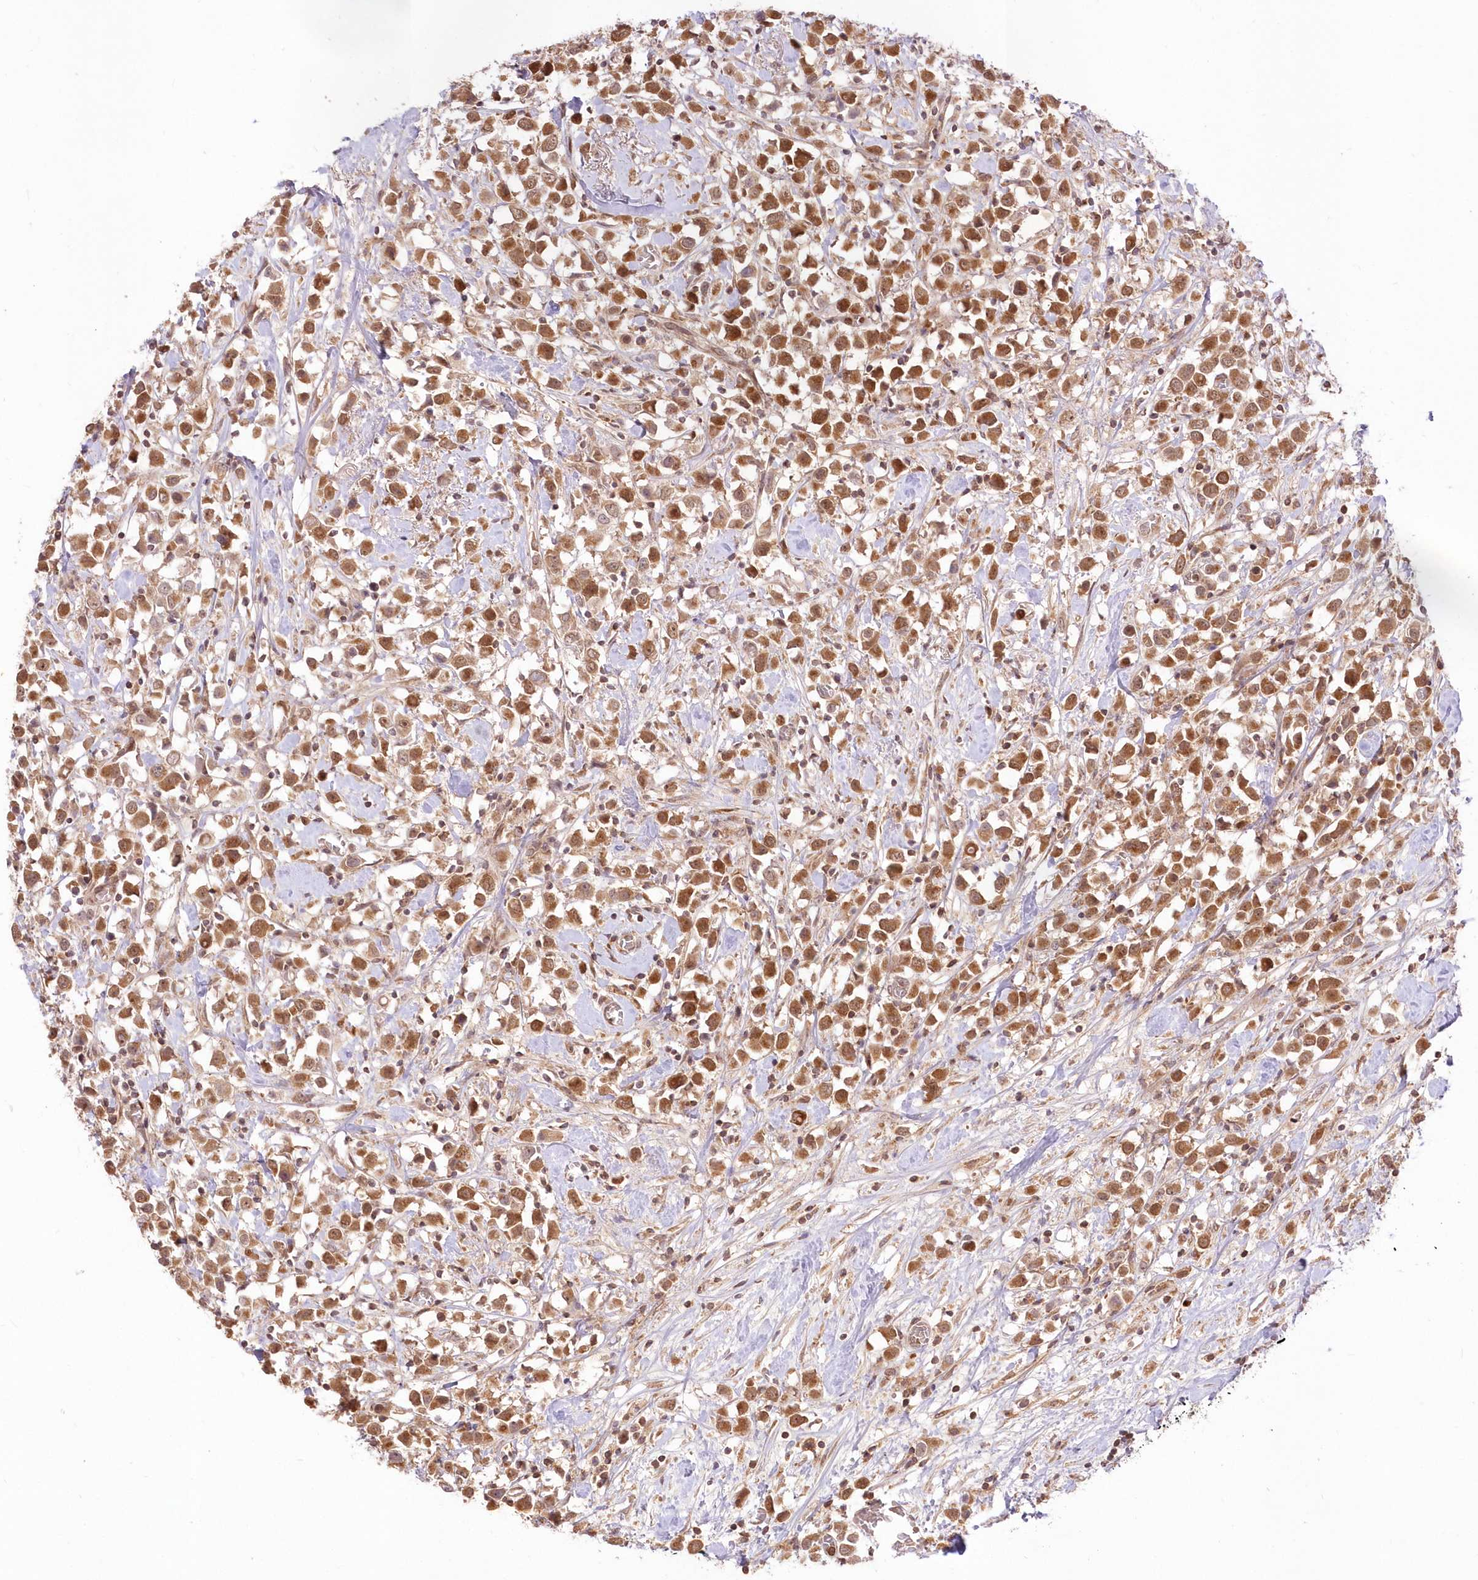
{"staining": {"intensity": "moderate", "quantity": ">75%", "location": "cytoplasmic/membranous,nuclear"}, "tissue": "breast cancer", "cell_type": "Tumor cells", "image_type": "cancer", "snomed": [{"axis": "morphology", "description": "Duct carcinoma"}, {"axis": "topography", "description": "Breast"}], "caption": "This is a photomicrograph of IHC staining of breast intraductal carcinoma, which shows moderate staining in the cytoplasmic/membranous and nuclear of tumor cells.", "gene": "MTMR3", "patient": {"sex": "female", "age": 61}}